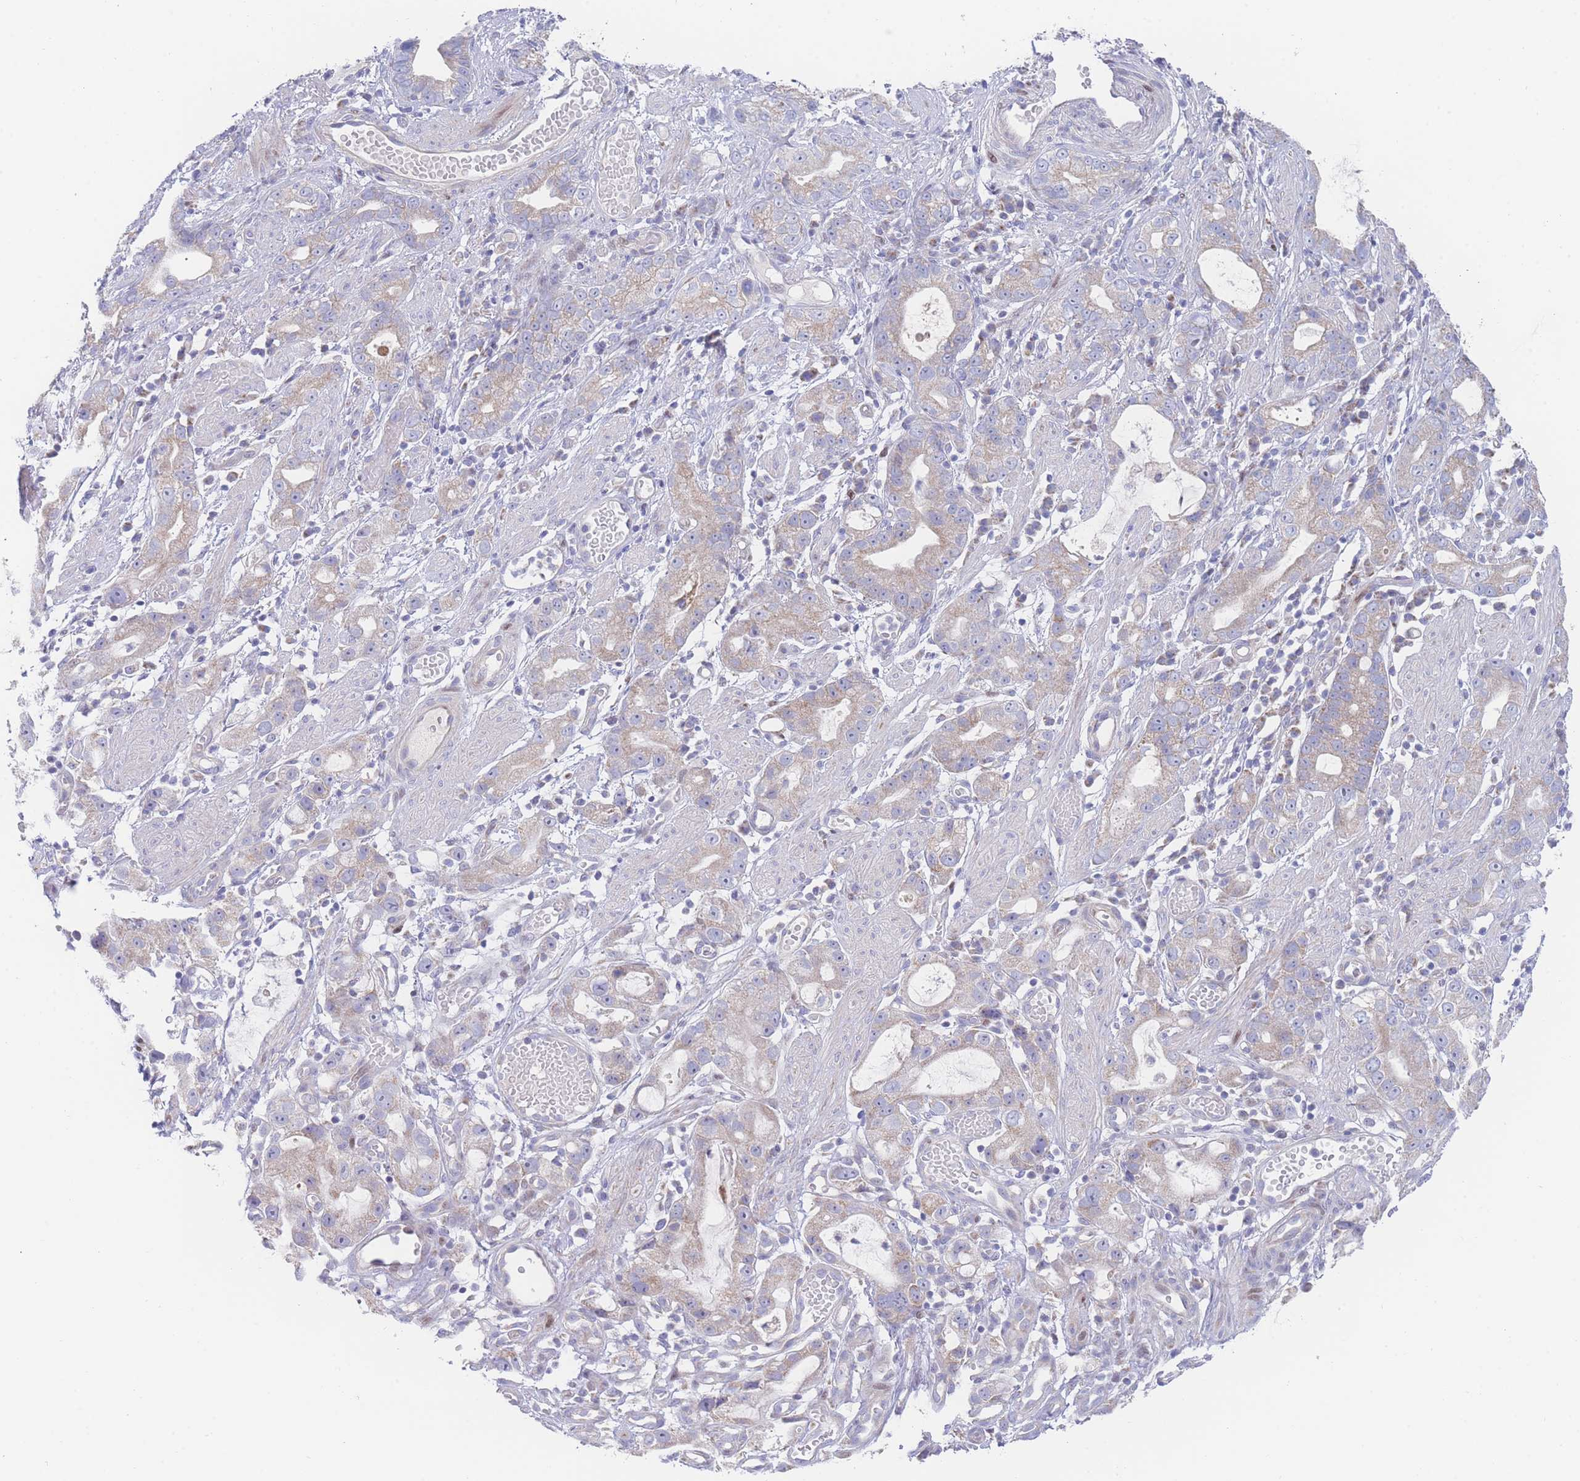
{"staining": {"intensity": "weak", "quantity": "25%-75%", "location": "cytoplasmic/membranous"}, "tissue": "stomach cancer", "cell_type": "Tumor cells", "image_type": "cancer", "snomed": [{"axis": "morphology", "description": "Adenocarcinoma, NOS"}, {"axis": "topography", "description": "Stomach"}], "caption": "This is a photomicrograph of immunohistochemistry (IHC) staining of stomach adenocarcinoma, which shows weak positivity in the cytoplasmic/membranous of tumor cells.", "gene": "GPAM", "patient": {"sex": "male", "age": 55}}